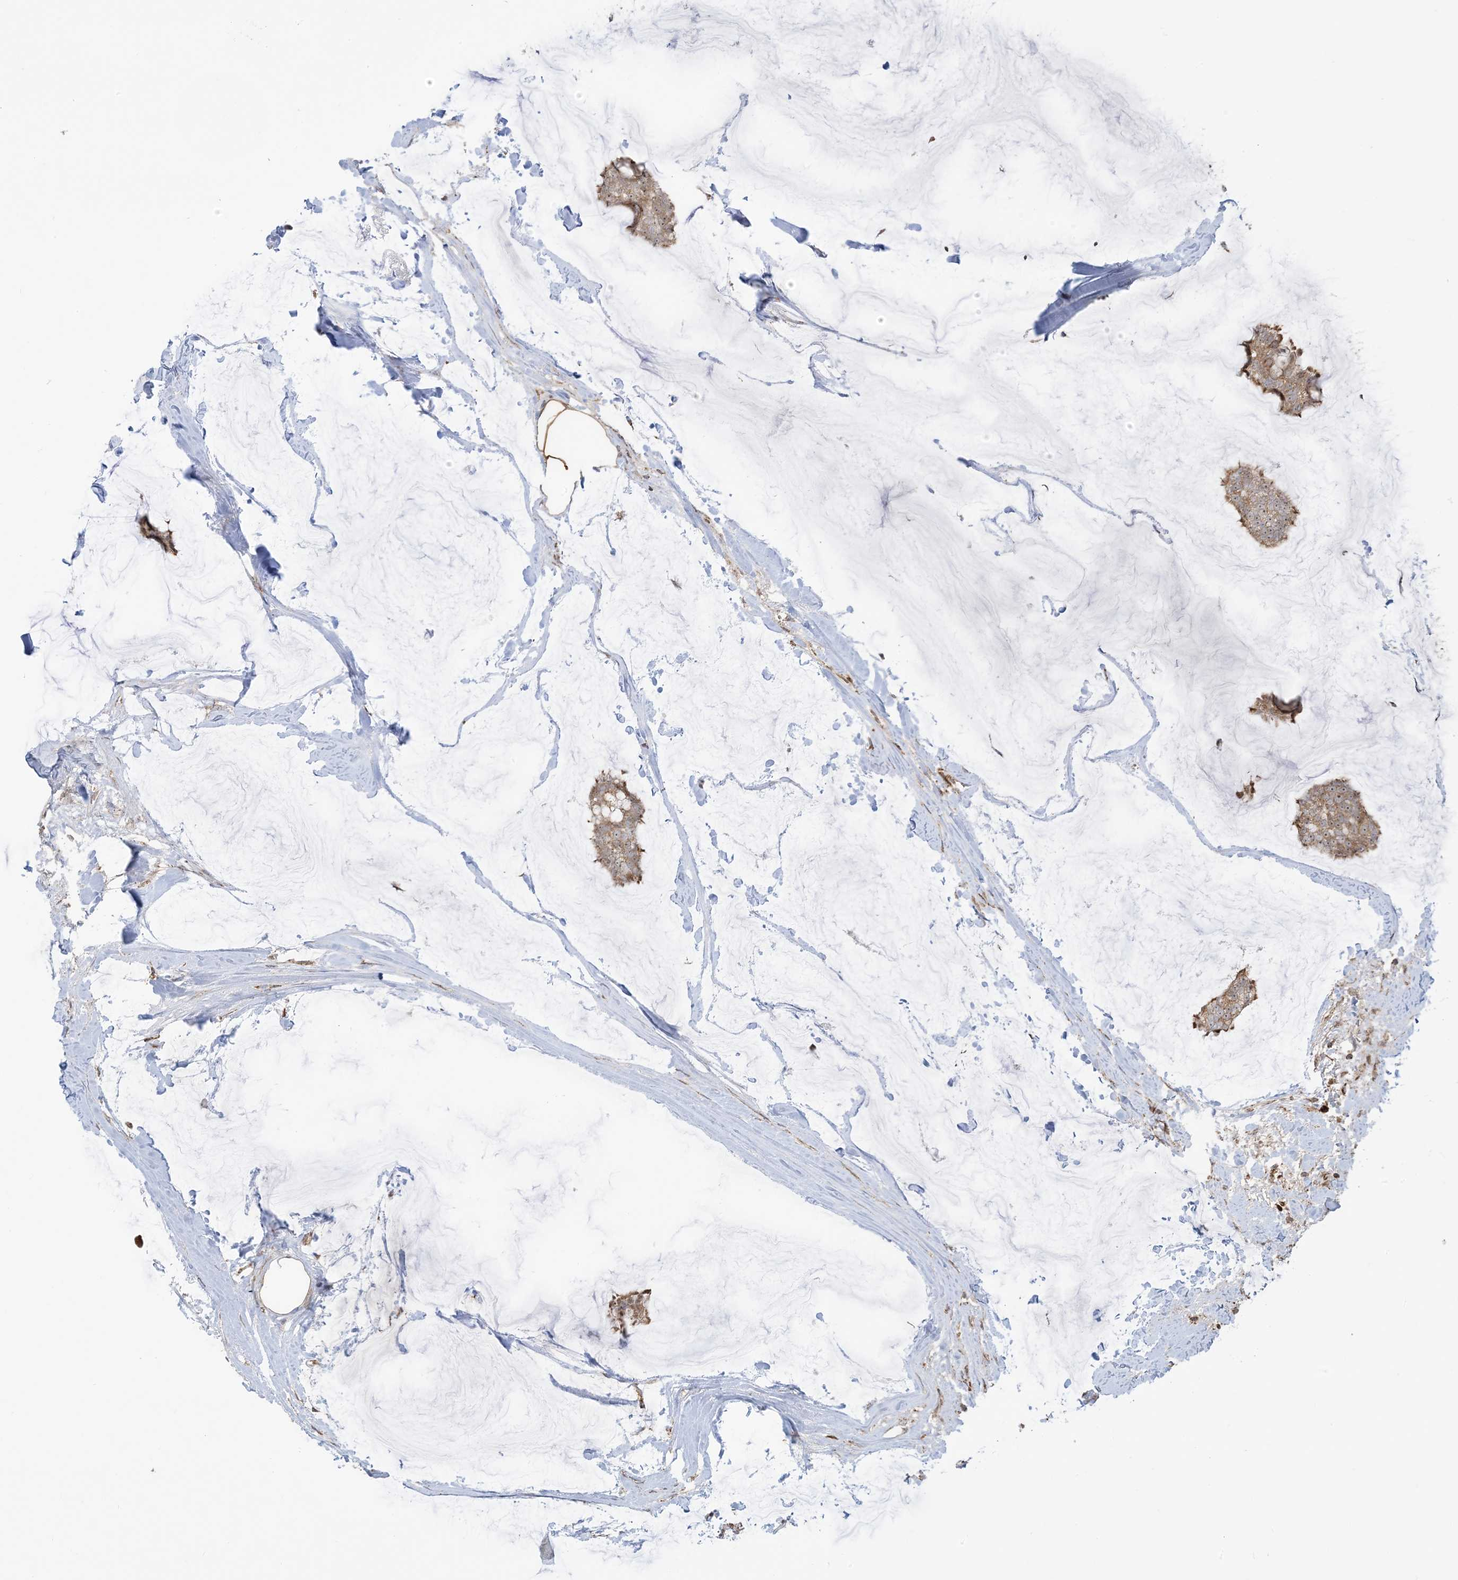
{"staining": {"intensity": "moderate", "quantity": ">75%", "location": "cytoplasmic/membranous"}, "tissue": "breast cancer", "cell_type": "Tumor cells", "image_type": "cancer", "snomed": [{"axis": "morphology", "description": "Duct carcinoma"}, {"axis": "topography", "description": "Breast"}], "caption": "DAB immunohistochemical staining of human breast cancer (invasive ductal carcinoma) exhibits moderate cytoplasmic/membranous protein positivity in approximately >75% of tumor cells. (IHC, brightfield microscopy, high magnification).", "gene": "MAPKBP1", "patient": {"sex": "female", "age": 93}}